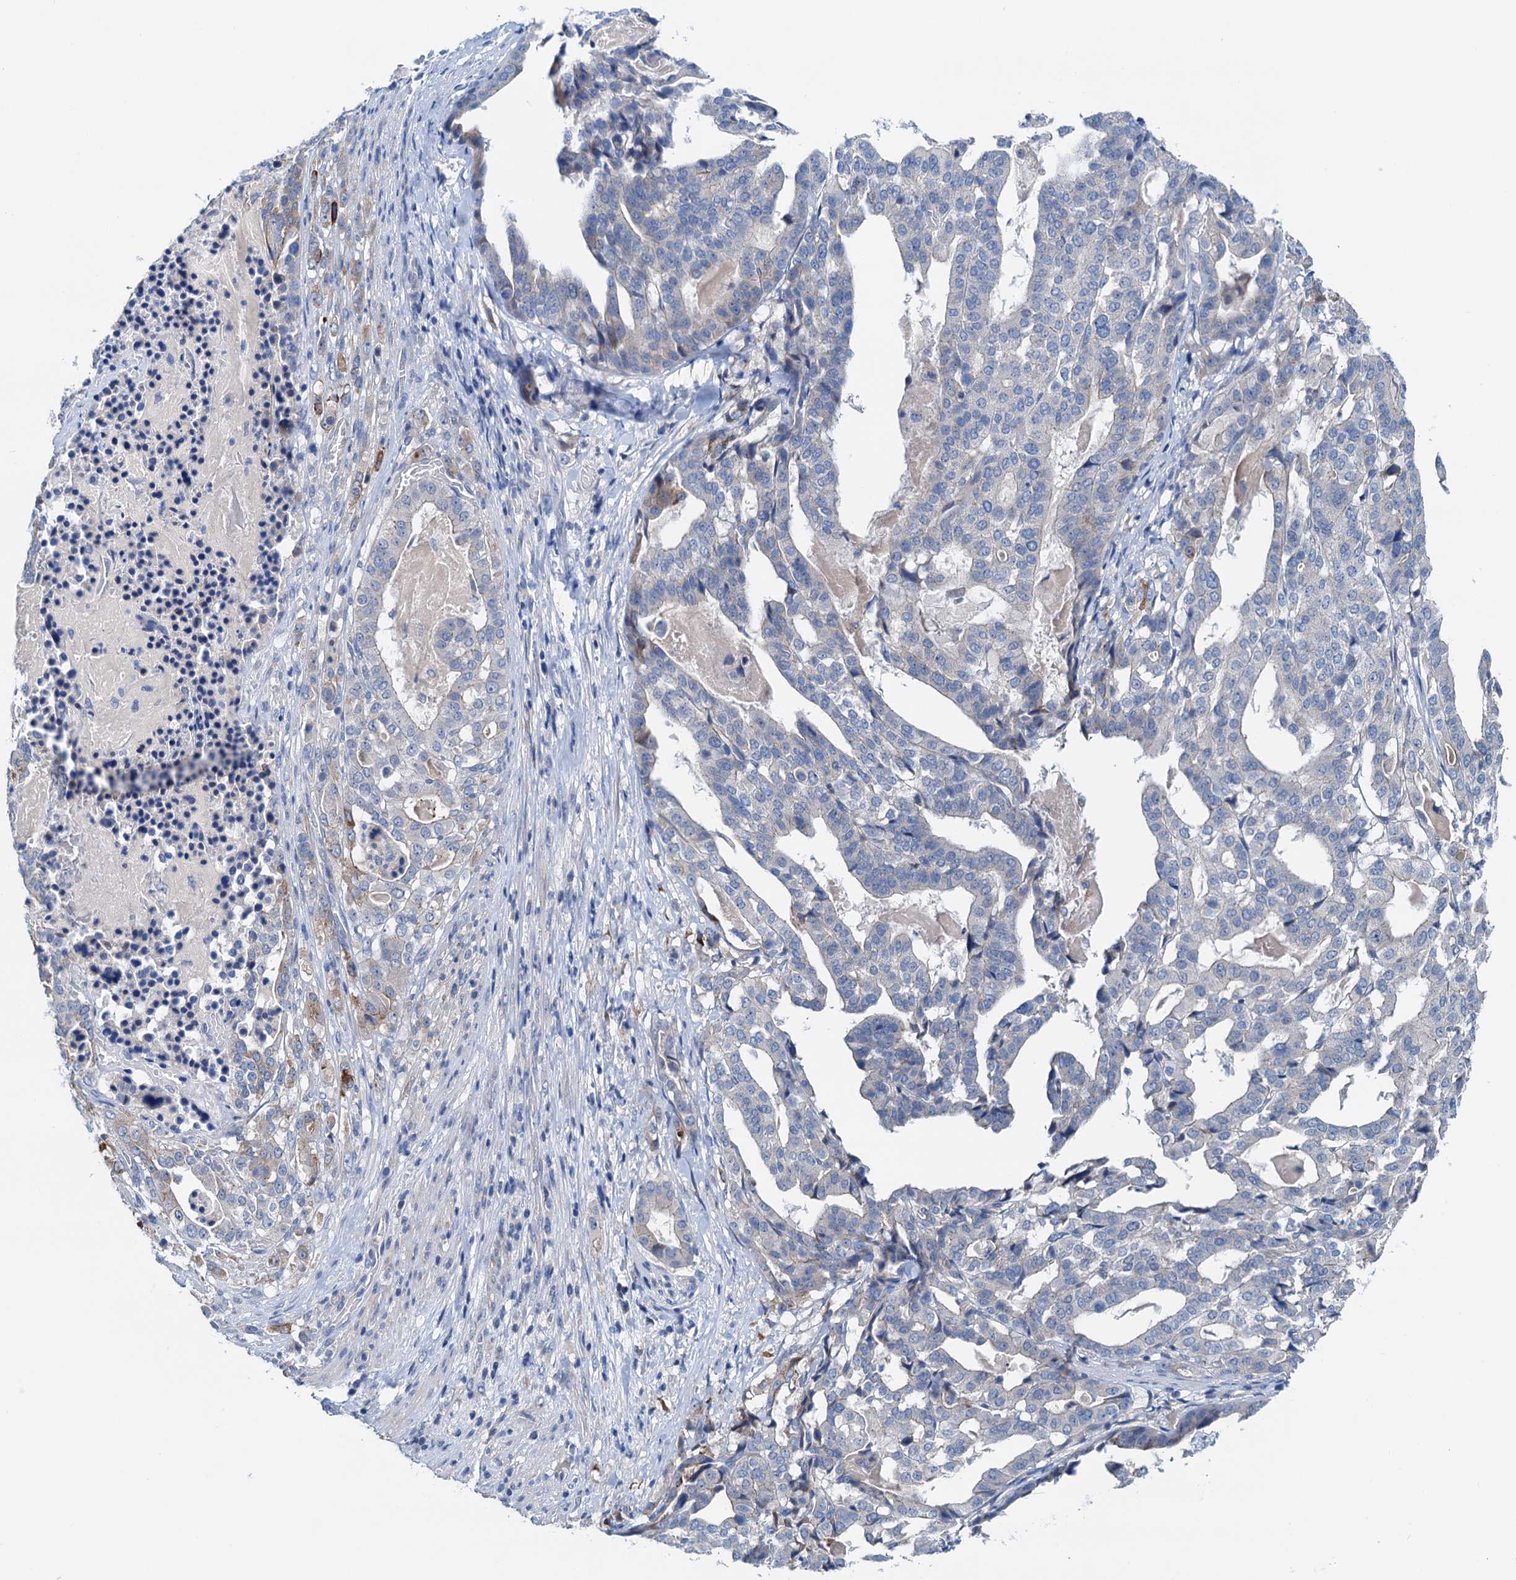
{"staining": {"intensity": "negative", "quantity": "none", "location": "none"}, "tissue": "stomach cancer", "cell_type": "Tumor cells", "image_type": "cancer", "snomed": [{"axis": "morphology", "description": "Adenocarcinoma, NOS"}, {"axis": "topography", "description": "Stomach"}], "caption": "Tumor cells are negative for protein expression in human stomach adenocarcinoma.", "gene": "KNDC1", "patient": {"sex": "male", "age": 48}}